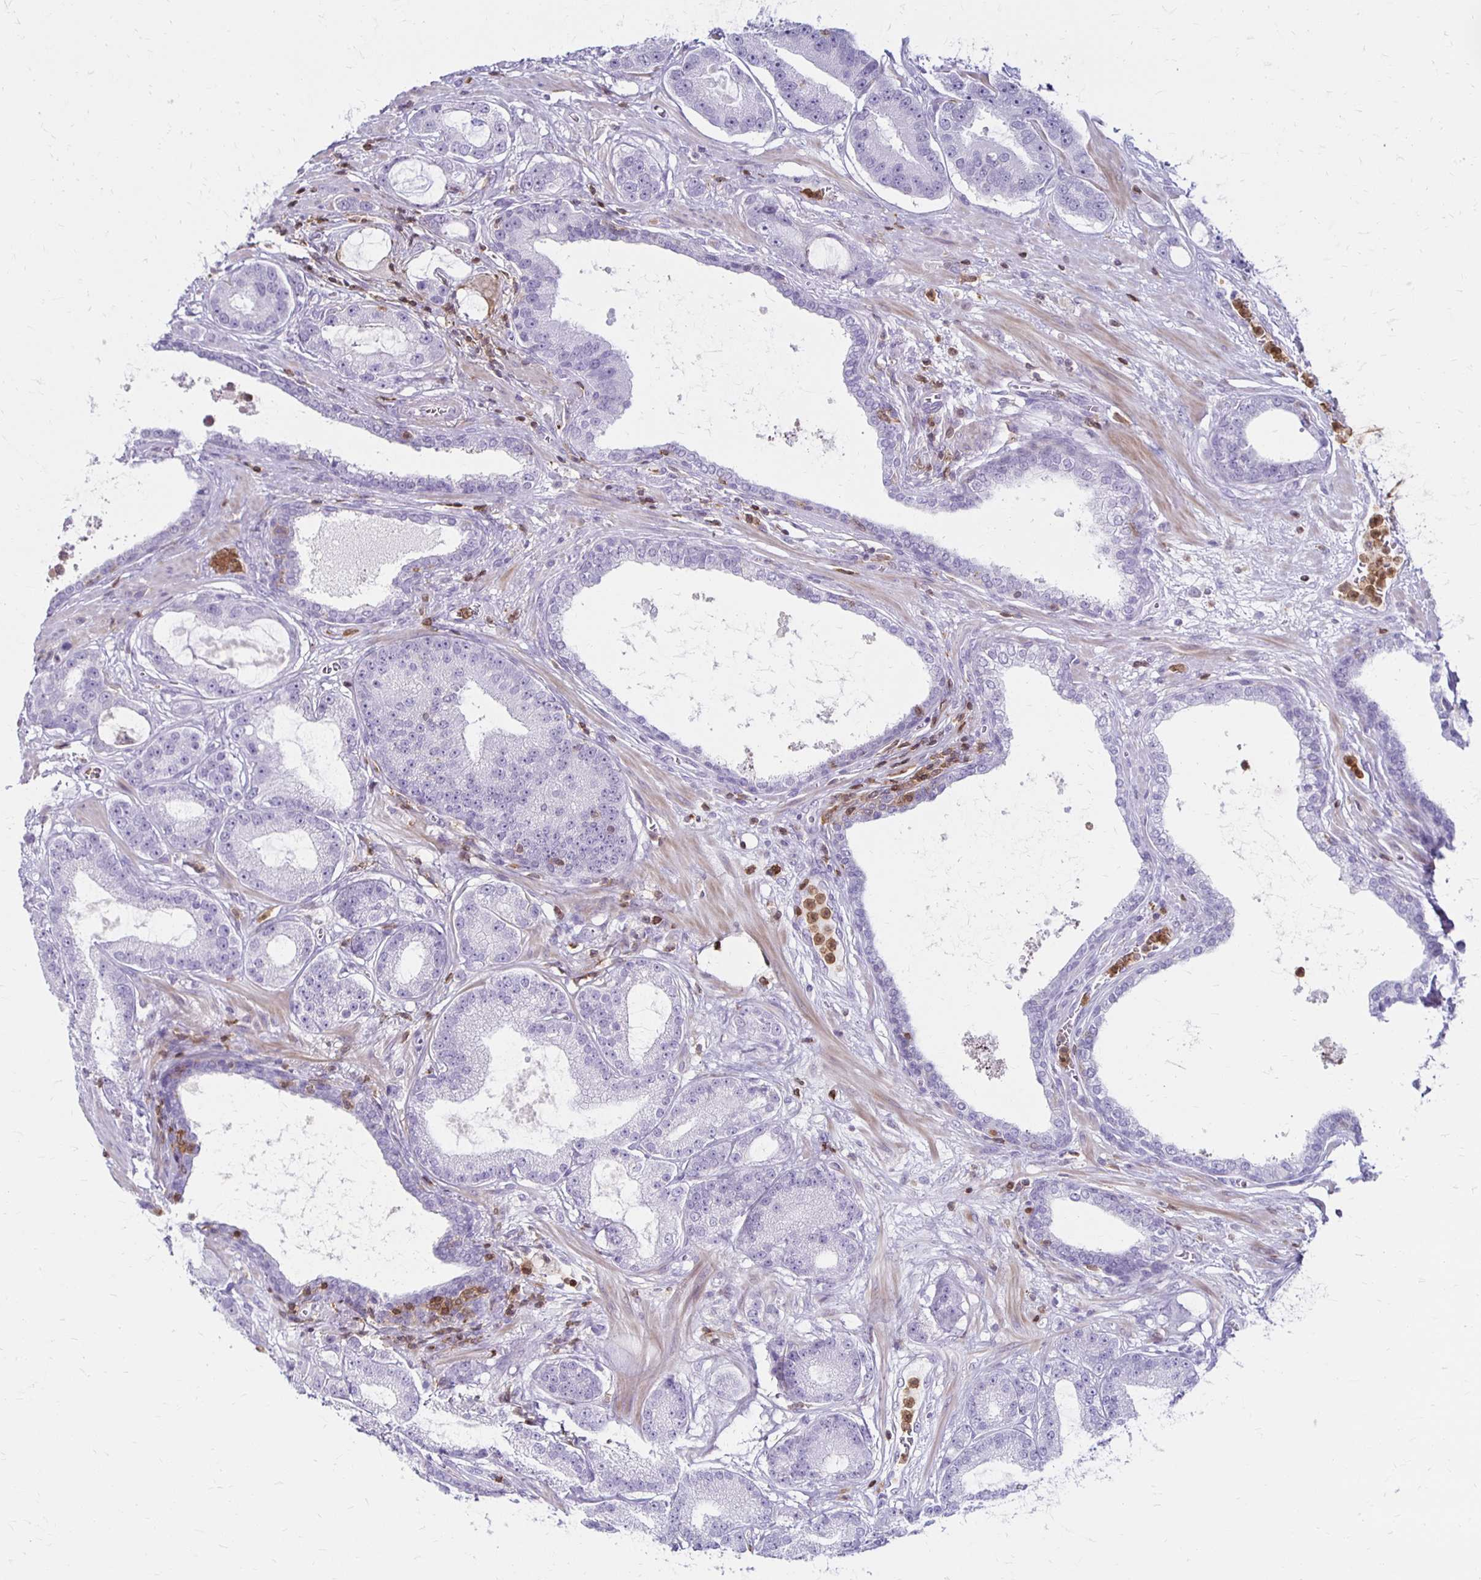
{"staining": {"intensity": "negative", "quantity": "none", "location": "none"}, "tissue": "prostate cancer", "cell_type": "Tumor cells", "image_type": "cancer", "snomed": [{"axis": "morphology", "description": "Adenocarcinoma, High grade"}, {"axis": "topography", "description": "Prostate"}], "caption": "A high-resolution histopathology image shows immunohistochemistry (IHC) staining of prostate adenocarcinoma (high-grade), which exhibits no significant staining in tumor cells.", "gene": "CCL21", "patient": {"sex": "male", "age": 65}}